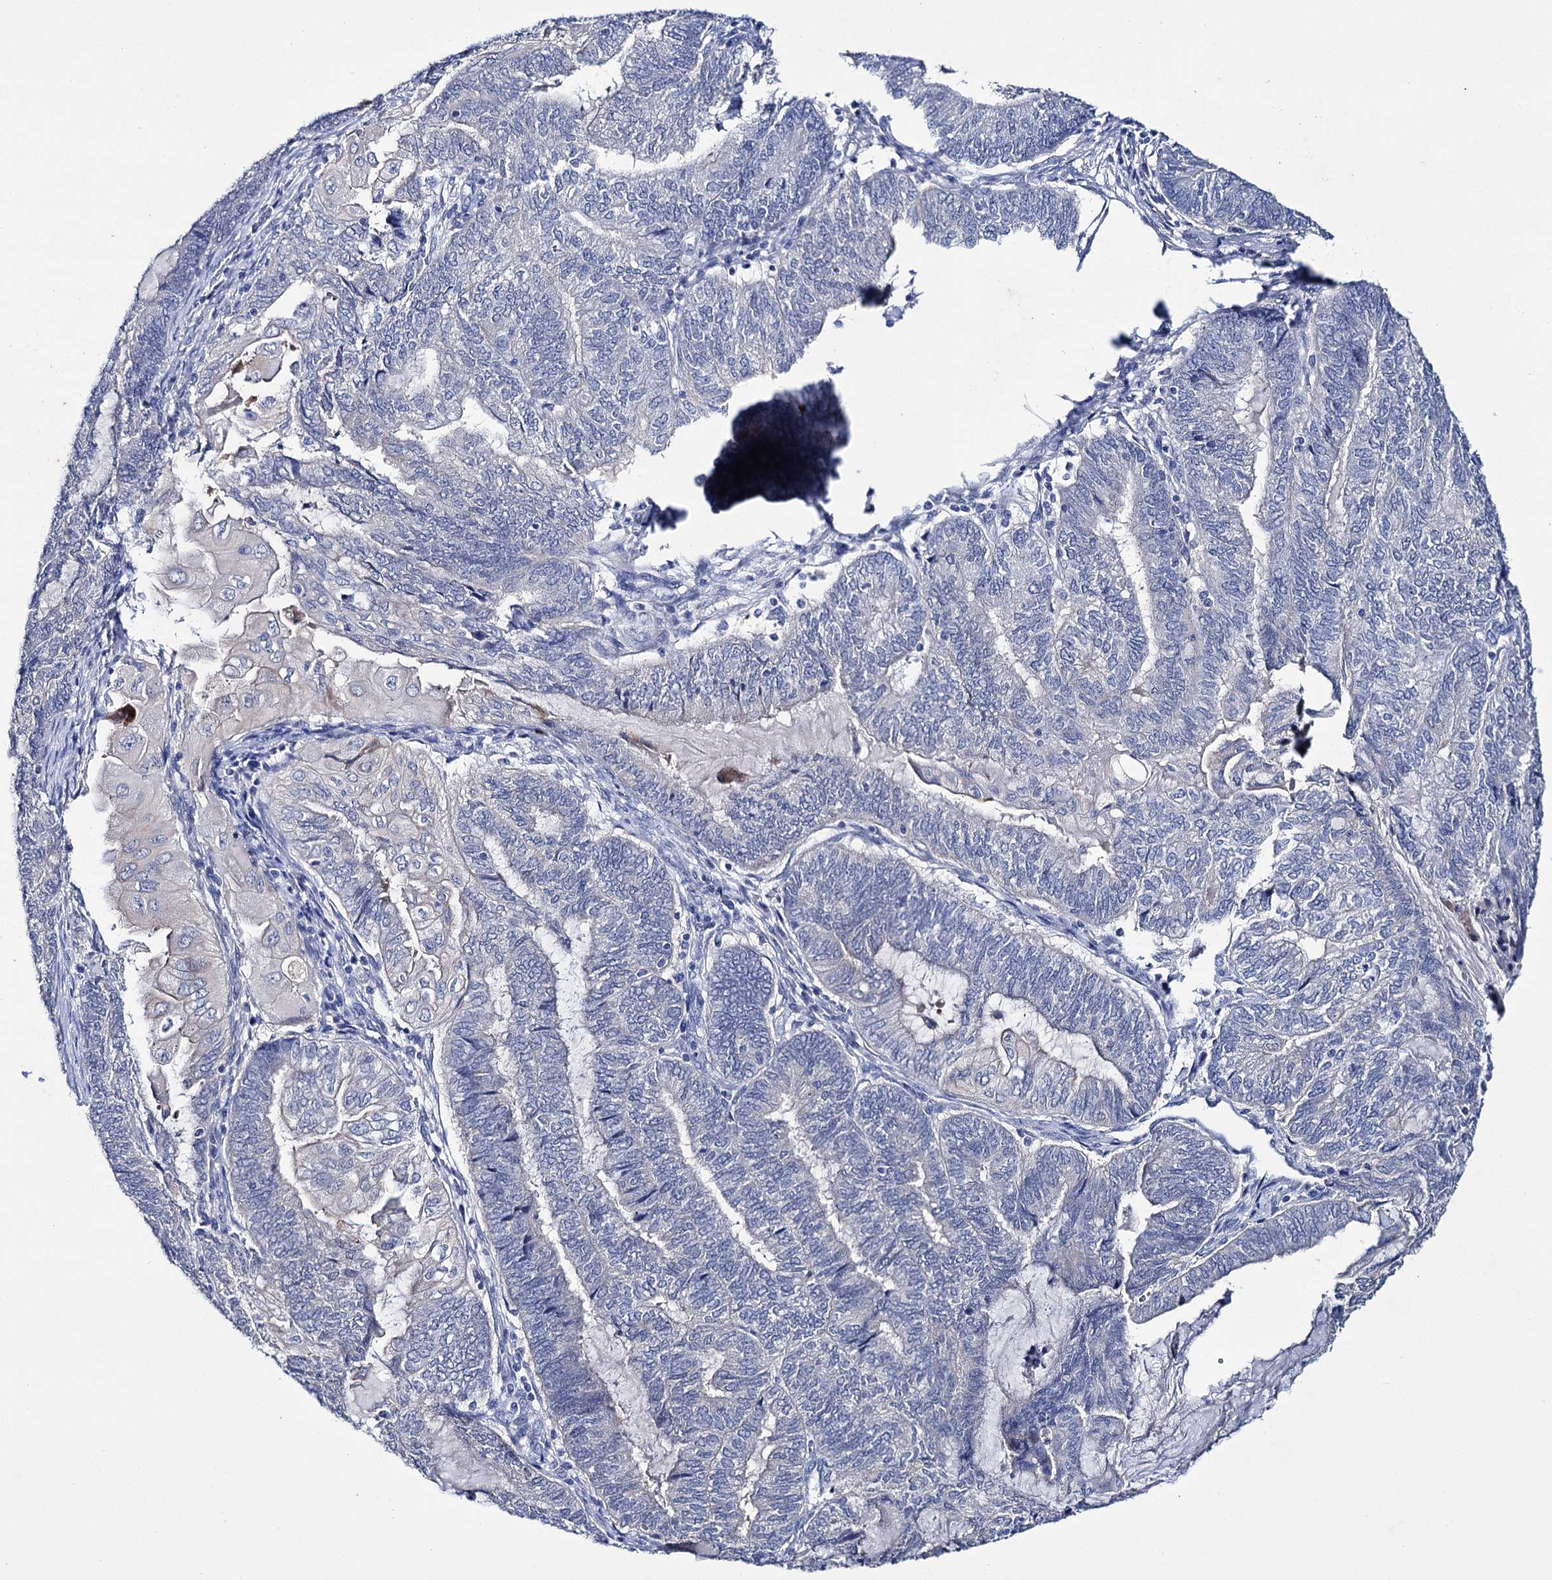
{"staining": {"intensity": "negative", "quantity": "none", "location": "none"}, "tissue": "endometrial cancer", "cell_type": "Tumor cells", "image_type": "cancer", "snomed": [{"axis": "morphology", "description": "Adenocarcinoma, NOS"}, {"axis": "topography", "description": "Uterus"}, {"axis": "topography", "description": "Endometrium"}], "caption": "High power microscopy image of an immunohistochemistry (IHC) image of endometrial cancer, revealing no significant staining in tumor cells.", "gene": "LYZL4", "patient": {"sex": "female", "age": 70}}